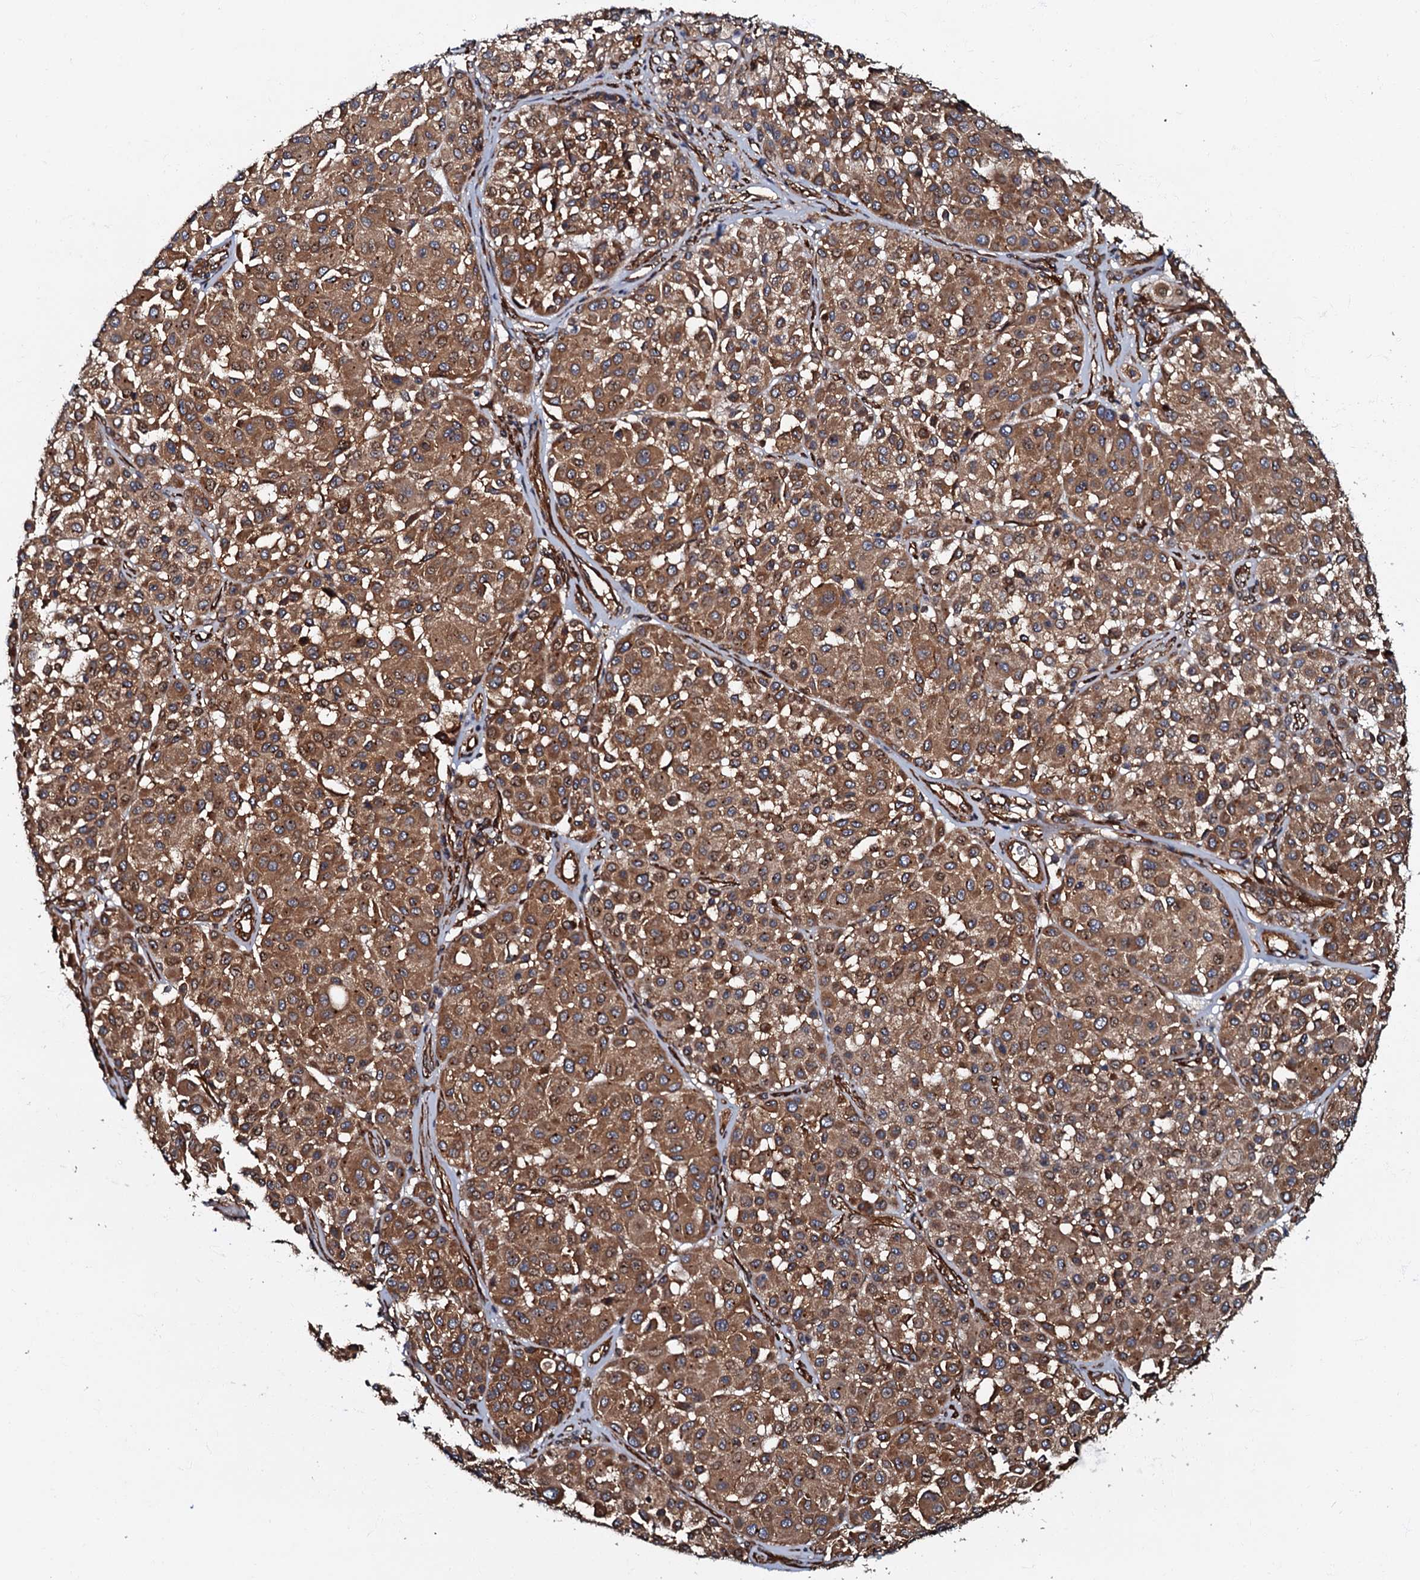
{"staining": {"intensity": "moderate", "quantity": ">75%", "location": "cytoplasmic/membranous"}, "tissue": "melanoma", "cell_type": "Tumor cells", "image_type": "cancer", "snomed": [{"axis": "morphology", "description": "Malignant melanoma, Metastatic site"}, {"axis": "topography", "description": "Soft tissue"}], "caption": "Approximately >75% of tumor cells in human malignant melanoma (metastatic site) show moderate cytoplasmic/membranous protein positivity as visualized by brown immunohistochemical staining.", "gene": "BLOC1S6", "patient": {"sex": "male", "age": 41}}